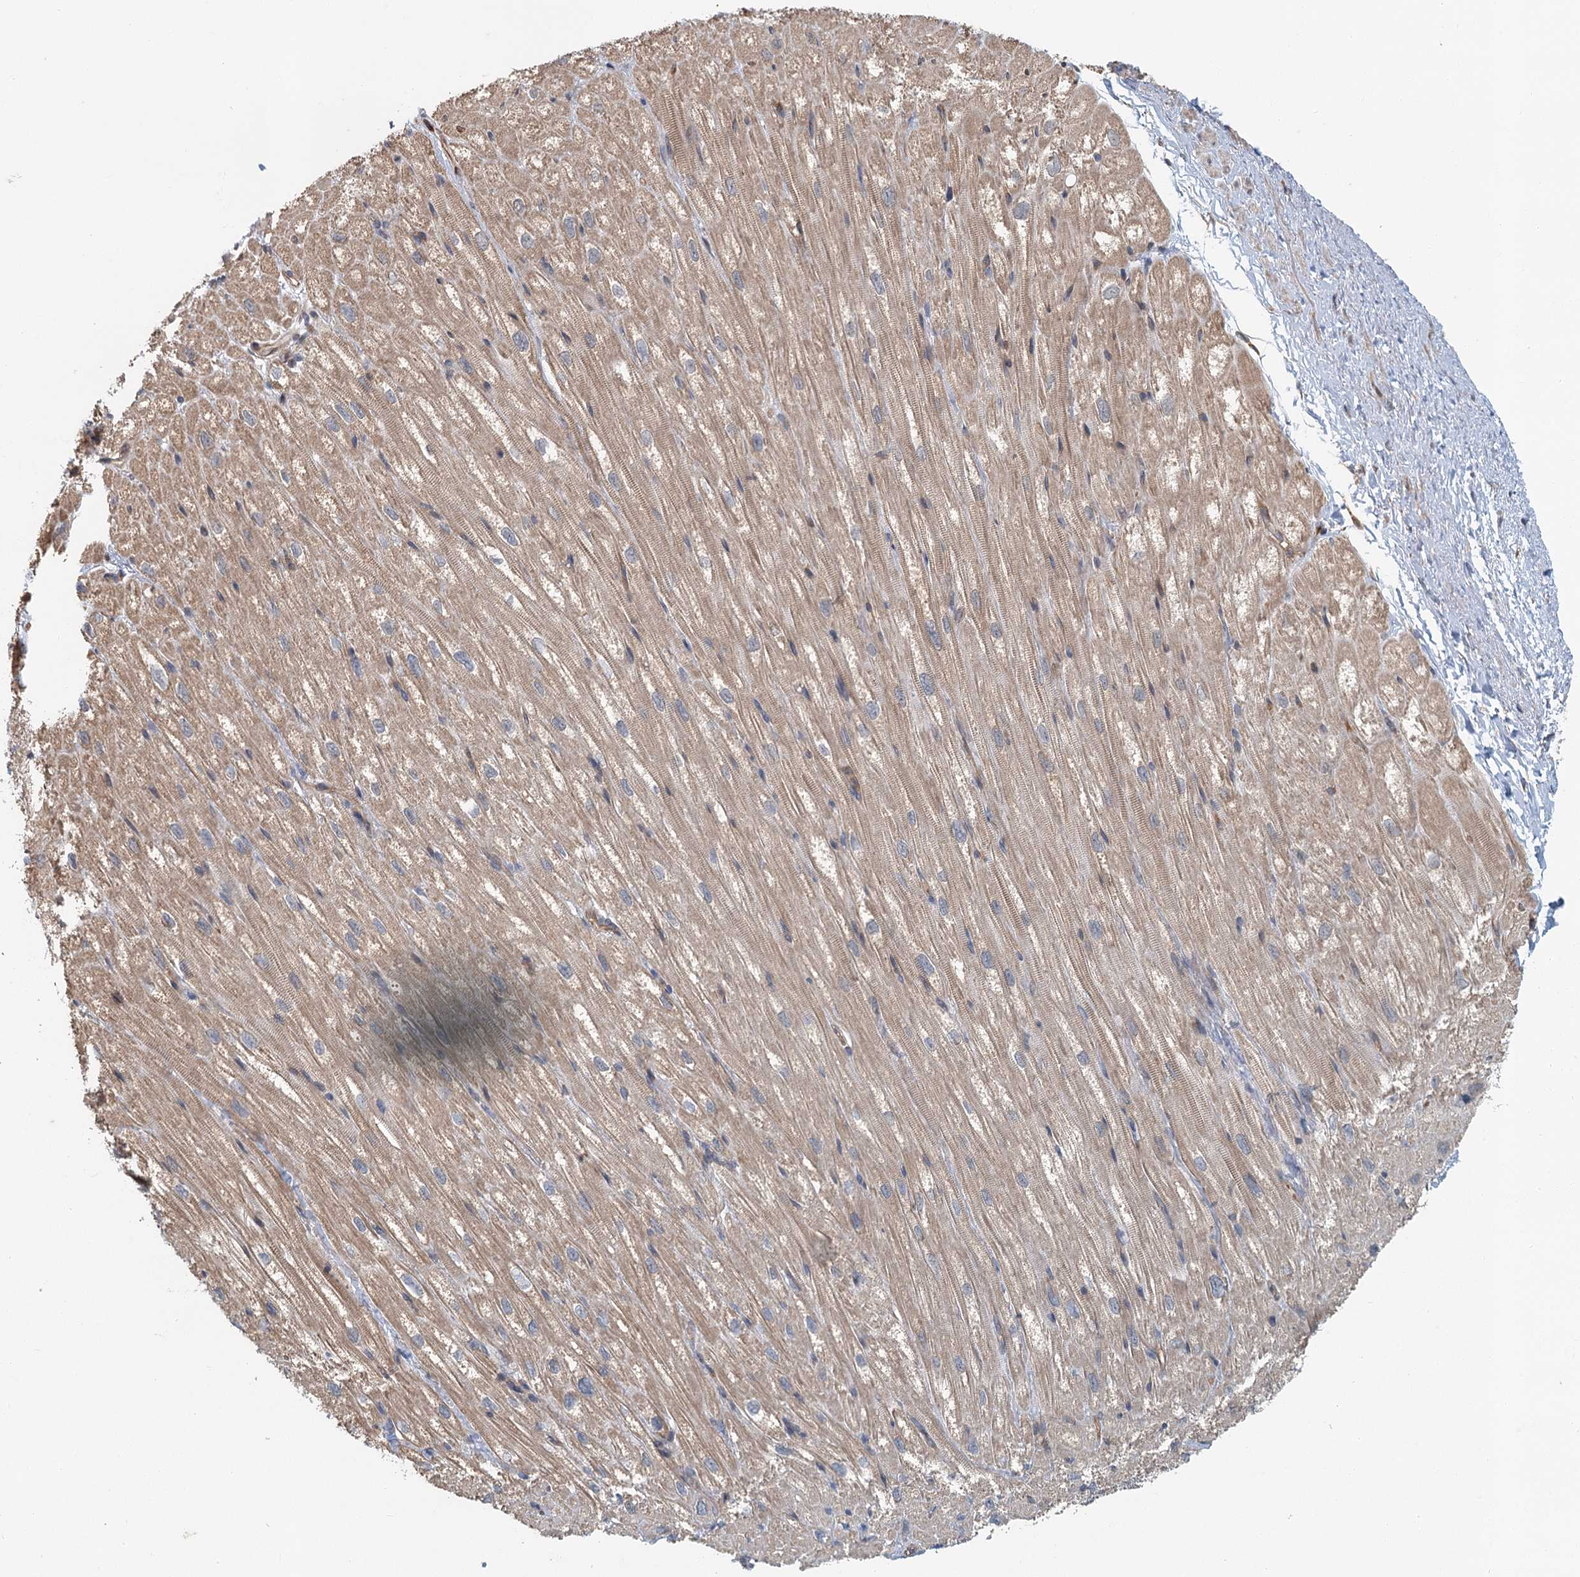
{"staining": {"intensity": "weak", "quantity": ">75%", "location": "cytoplasmic/membranous"}, "tissue": "heart muscle", "cell_type": "Cardiomyocytes", "image_type": "normal", "snomed": [{"axis": "morphology", "description": "Normal tissue, NOS"}, {"axis": "topography", "description": "Heart"}], "caption": "The photomicrograph demonstrates immunohistochemical staining of benign heart muscle. There is weak cytoplasmic/membranous staining is appreciated in approximately >75% of cardiomyocytes. Immunohistochemistry (ihc) stains the protein of interest in brown and the nuclei are stained blue.", "gene": "ZNF527", "patient": {"sex": "male", "age": 50}}